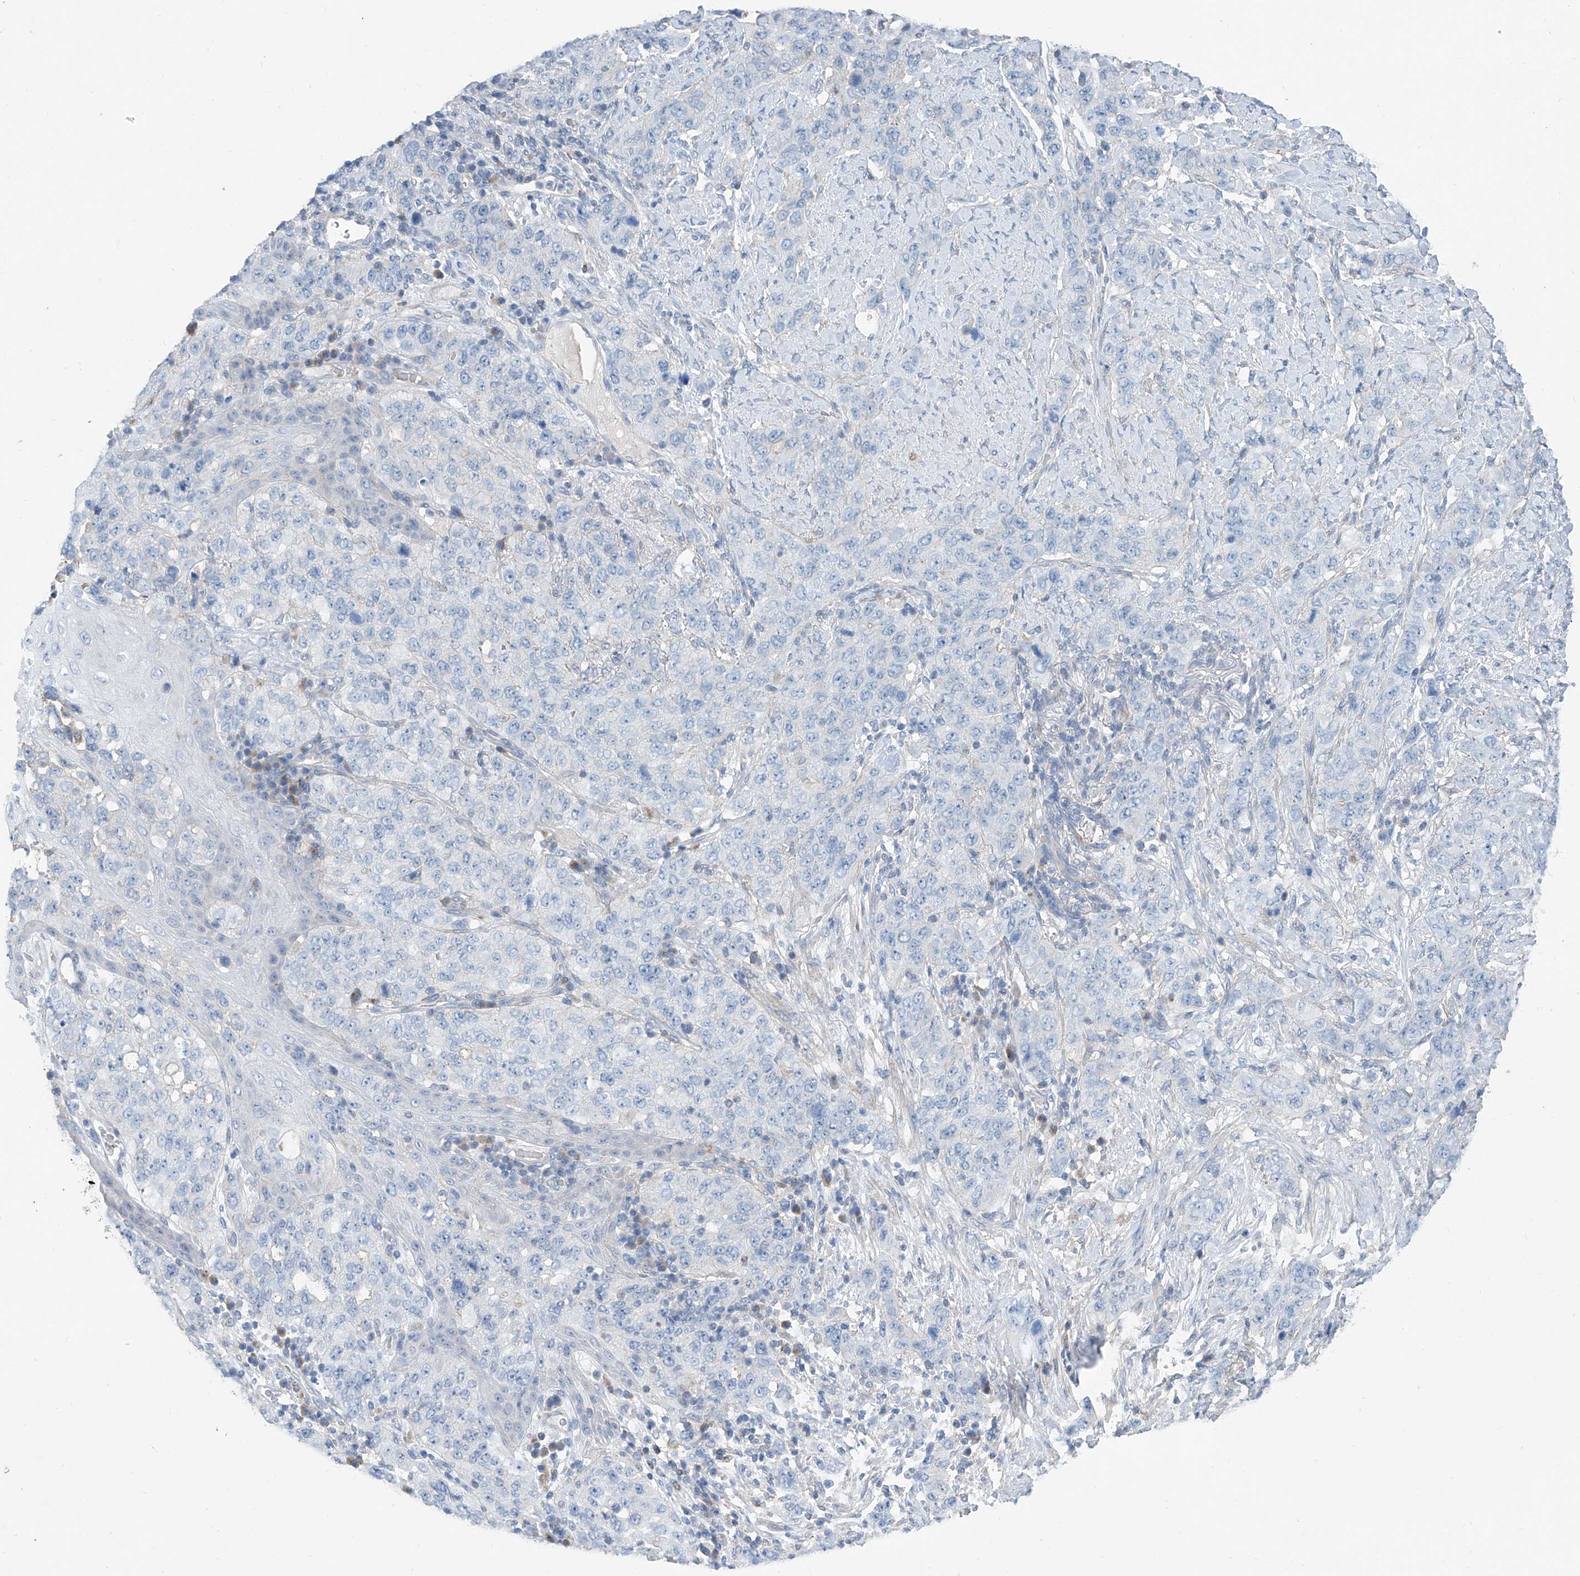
{"staining": {"intensity": "negative", "quantity": "none", "location": "none"}, "tissue": "stomach cancer", "cell_type": "Tumor cells", "image_type": "cancer", "snomed": [{"axis": "morphology", "description": "Adenocarcinoma, NOS"}, {"axis": "topography", "description": "Stomach"}], "caption": "Stomach adenocarcinoma was stained to show a protein in brown. There is no significant expression in tumor cells.", "gene": "ANKRD34A", "patient": {"sex": "male", "age": 48}}